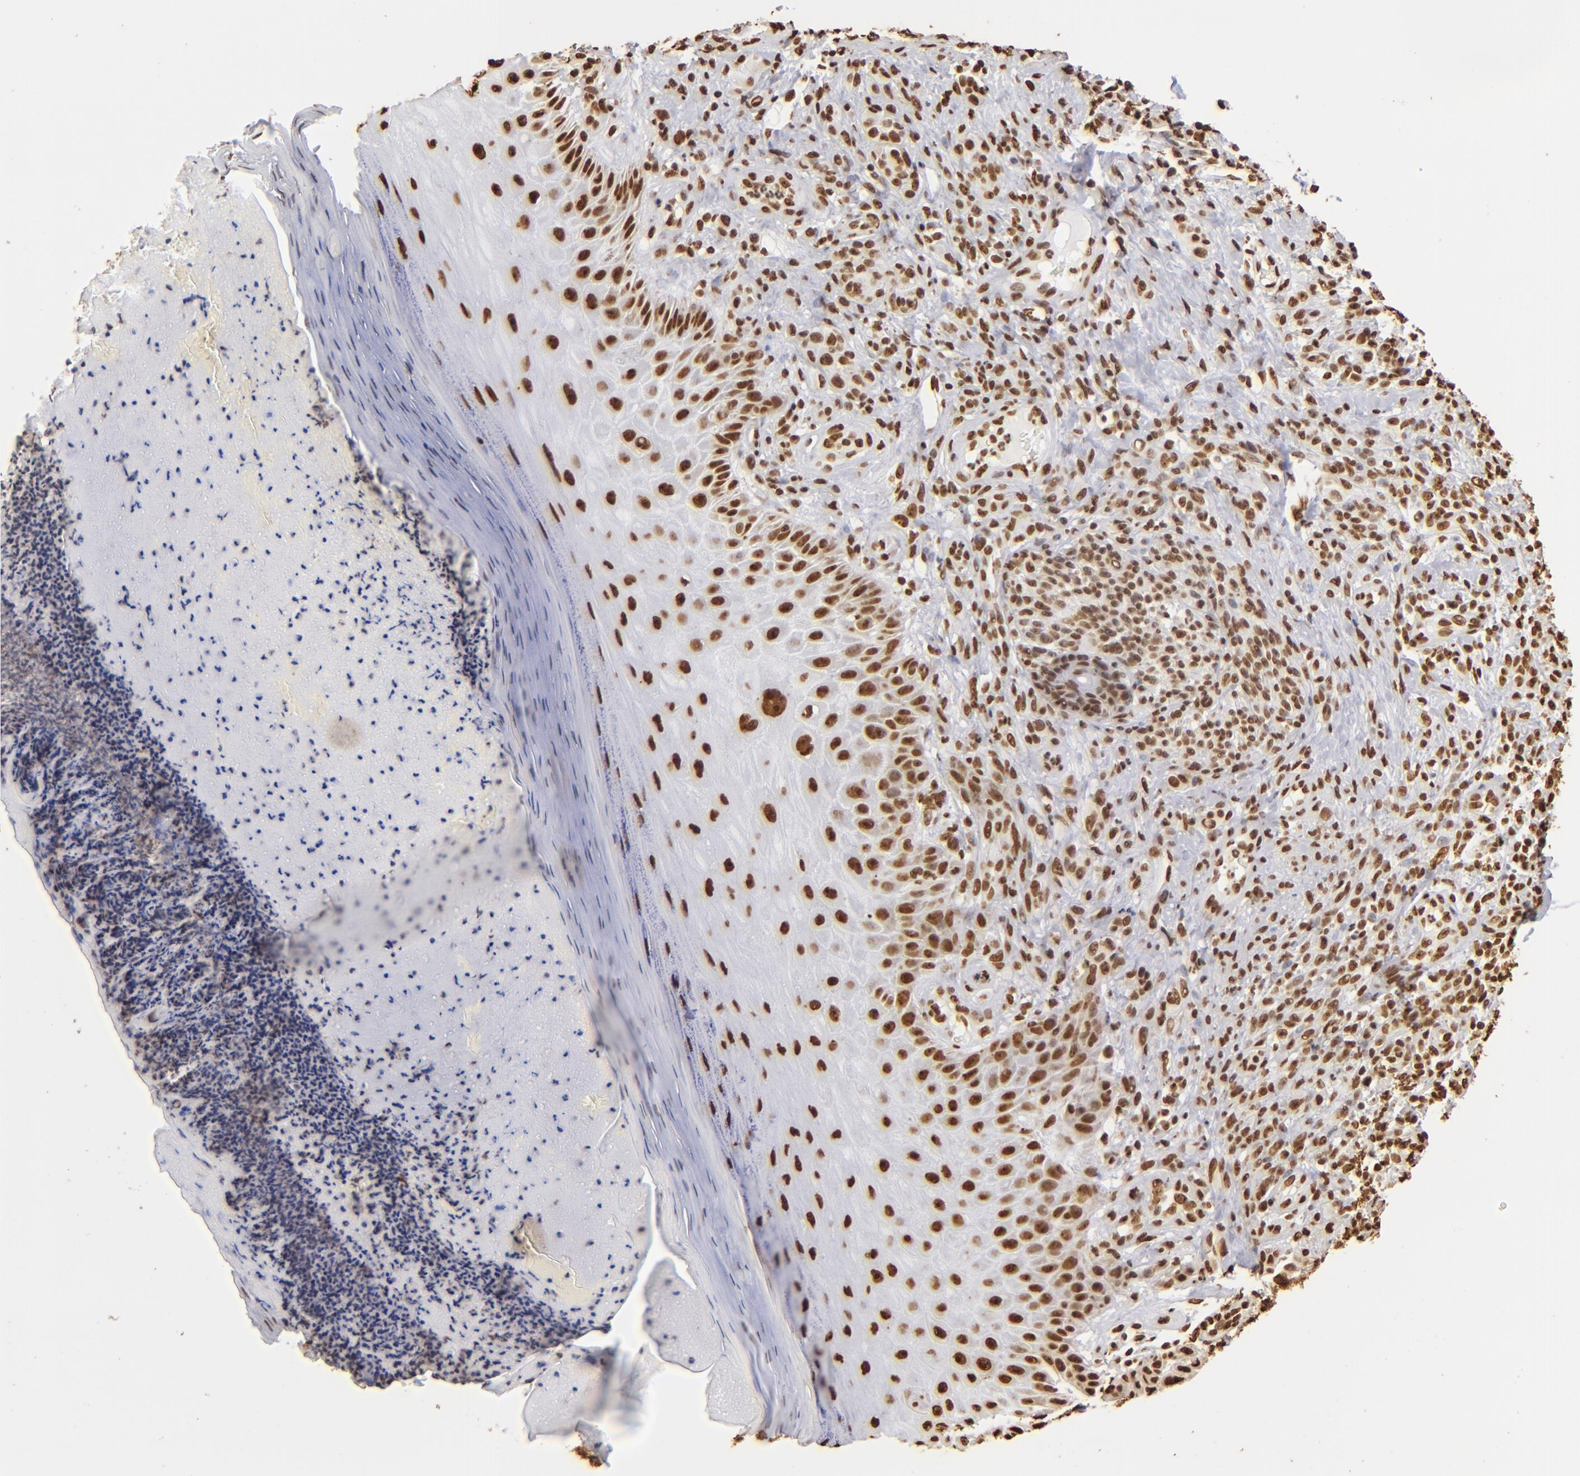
{"staining": {"intensity": "strong", "quantity": ">75%", "location": "nuclear"}, "tissue": "melanoma", "cell_type": "Tumor cells", "image_type": "cancer", "snomed": [{"axis": "morphology", "description": "Malignant melanoma, NOS"}, {"axis": "topography", "description": "Skin"}], "caption": "Brown immunohistochemical staining in malignant melanoma demonstrates strong nuclear positivity in approximately >75% of tumor cells. (brown staining indicates protein expression, while blue staining denotes nuclei).", "gene": "ILF3", "patient": {"sex": "male", "age": 57}}